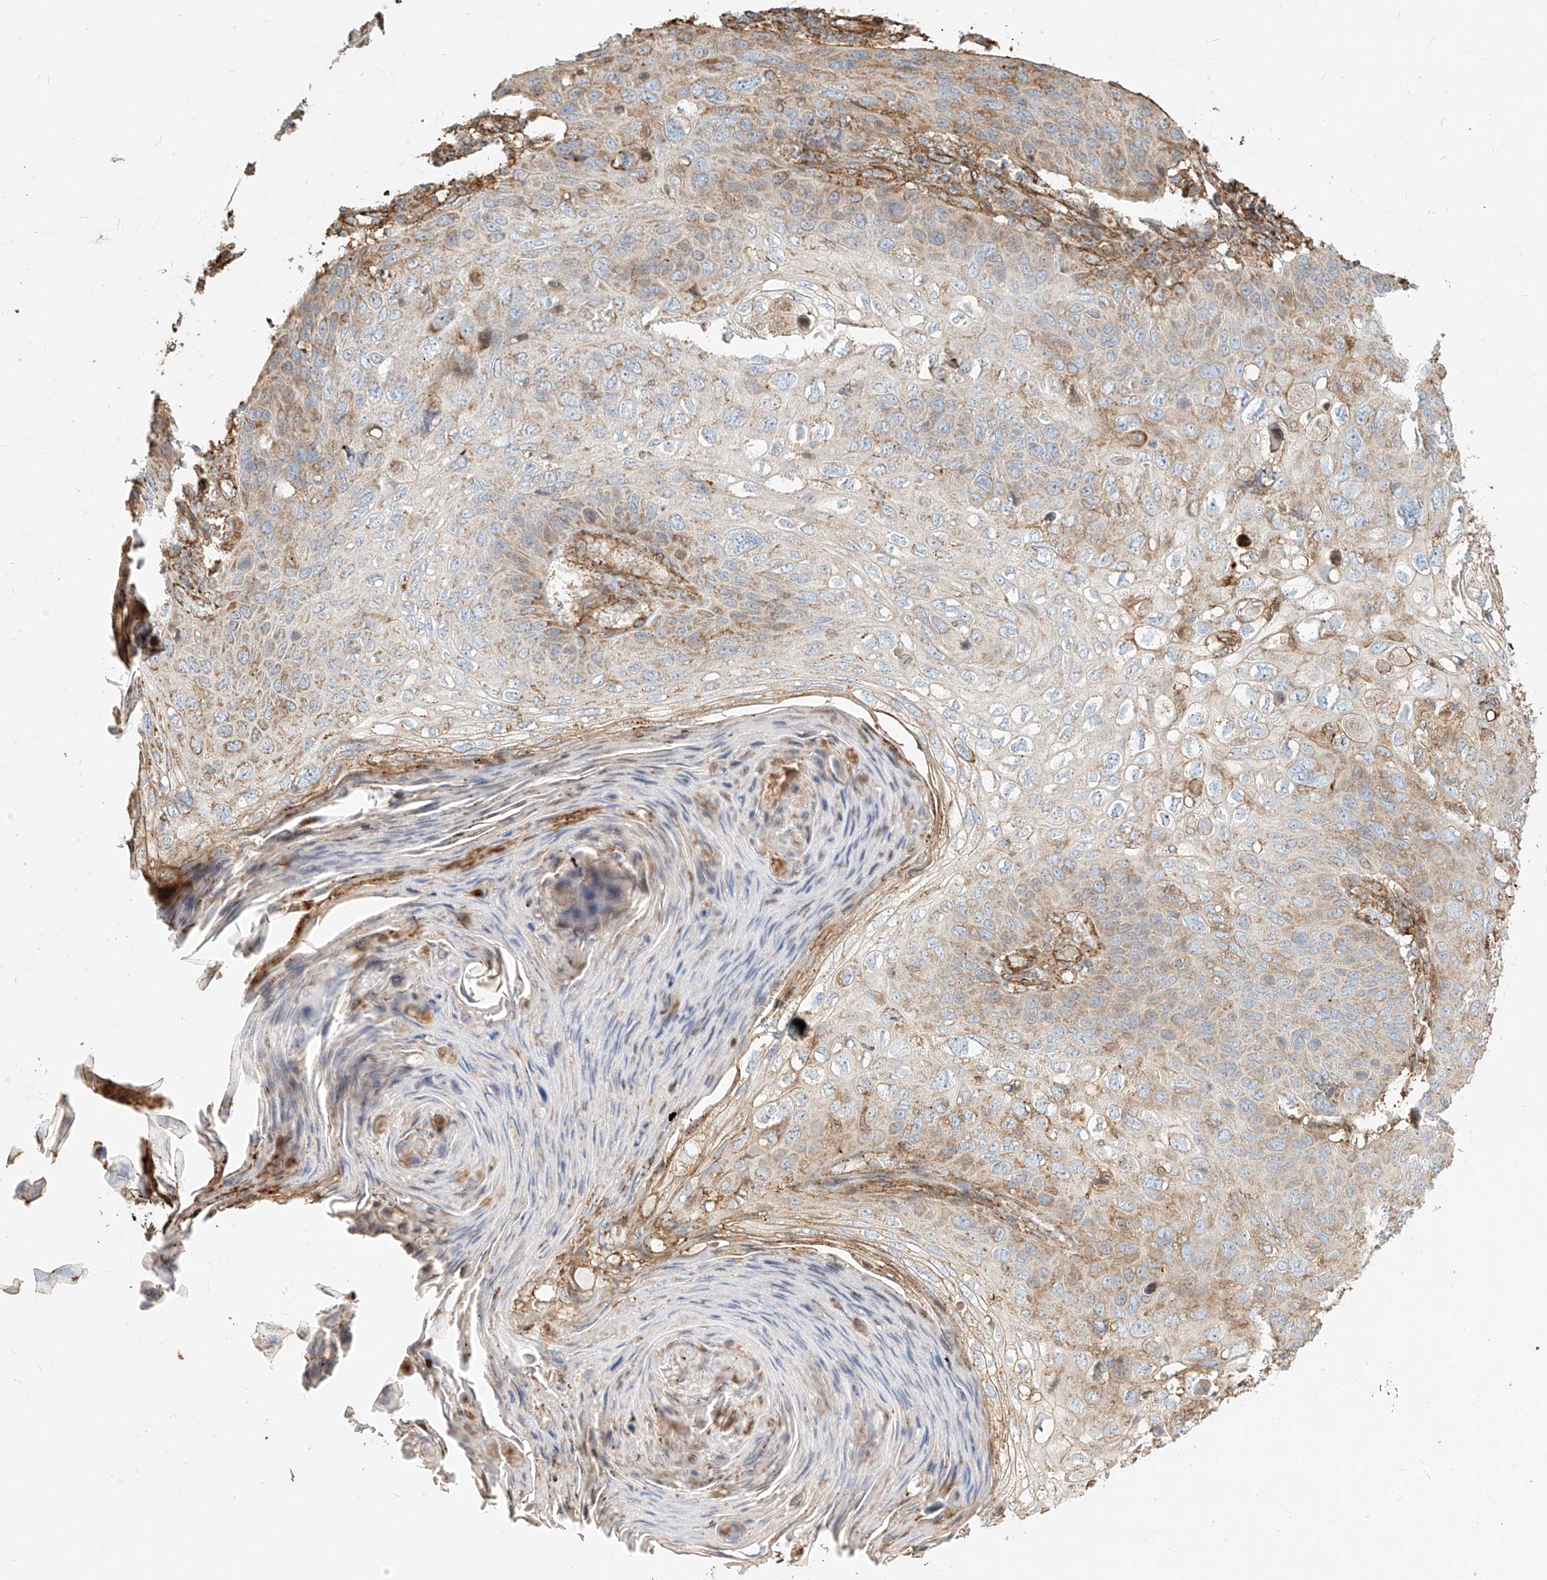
{"staining": {"intensity": "weak", "quantity": "<25%", "location": "cytoplasmic/membranous"}, "tissue": "skin cancer", "cell_type": "Tumor cells", "image_type": "cancer", "snomed": [{"axis": "morphology", "description": "Squamous cell carcinoma, NOS"}, {"axis": "topography", "description": "Skin"}], "caption": "Tumor cells show no significant protein staining in skin cancer (squamous cell carcinoma). (DAB immunohistochemistry with hematoxylin counter stain).", "gene": "MTX2", "patient": {"sex": "female", "age": 90}}